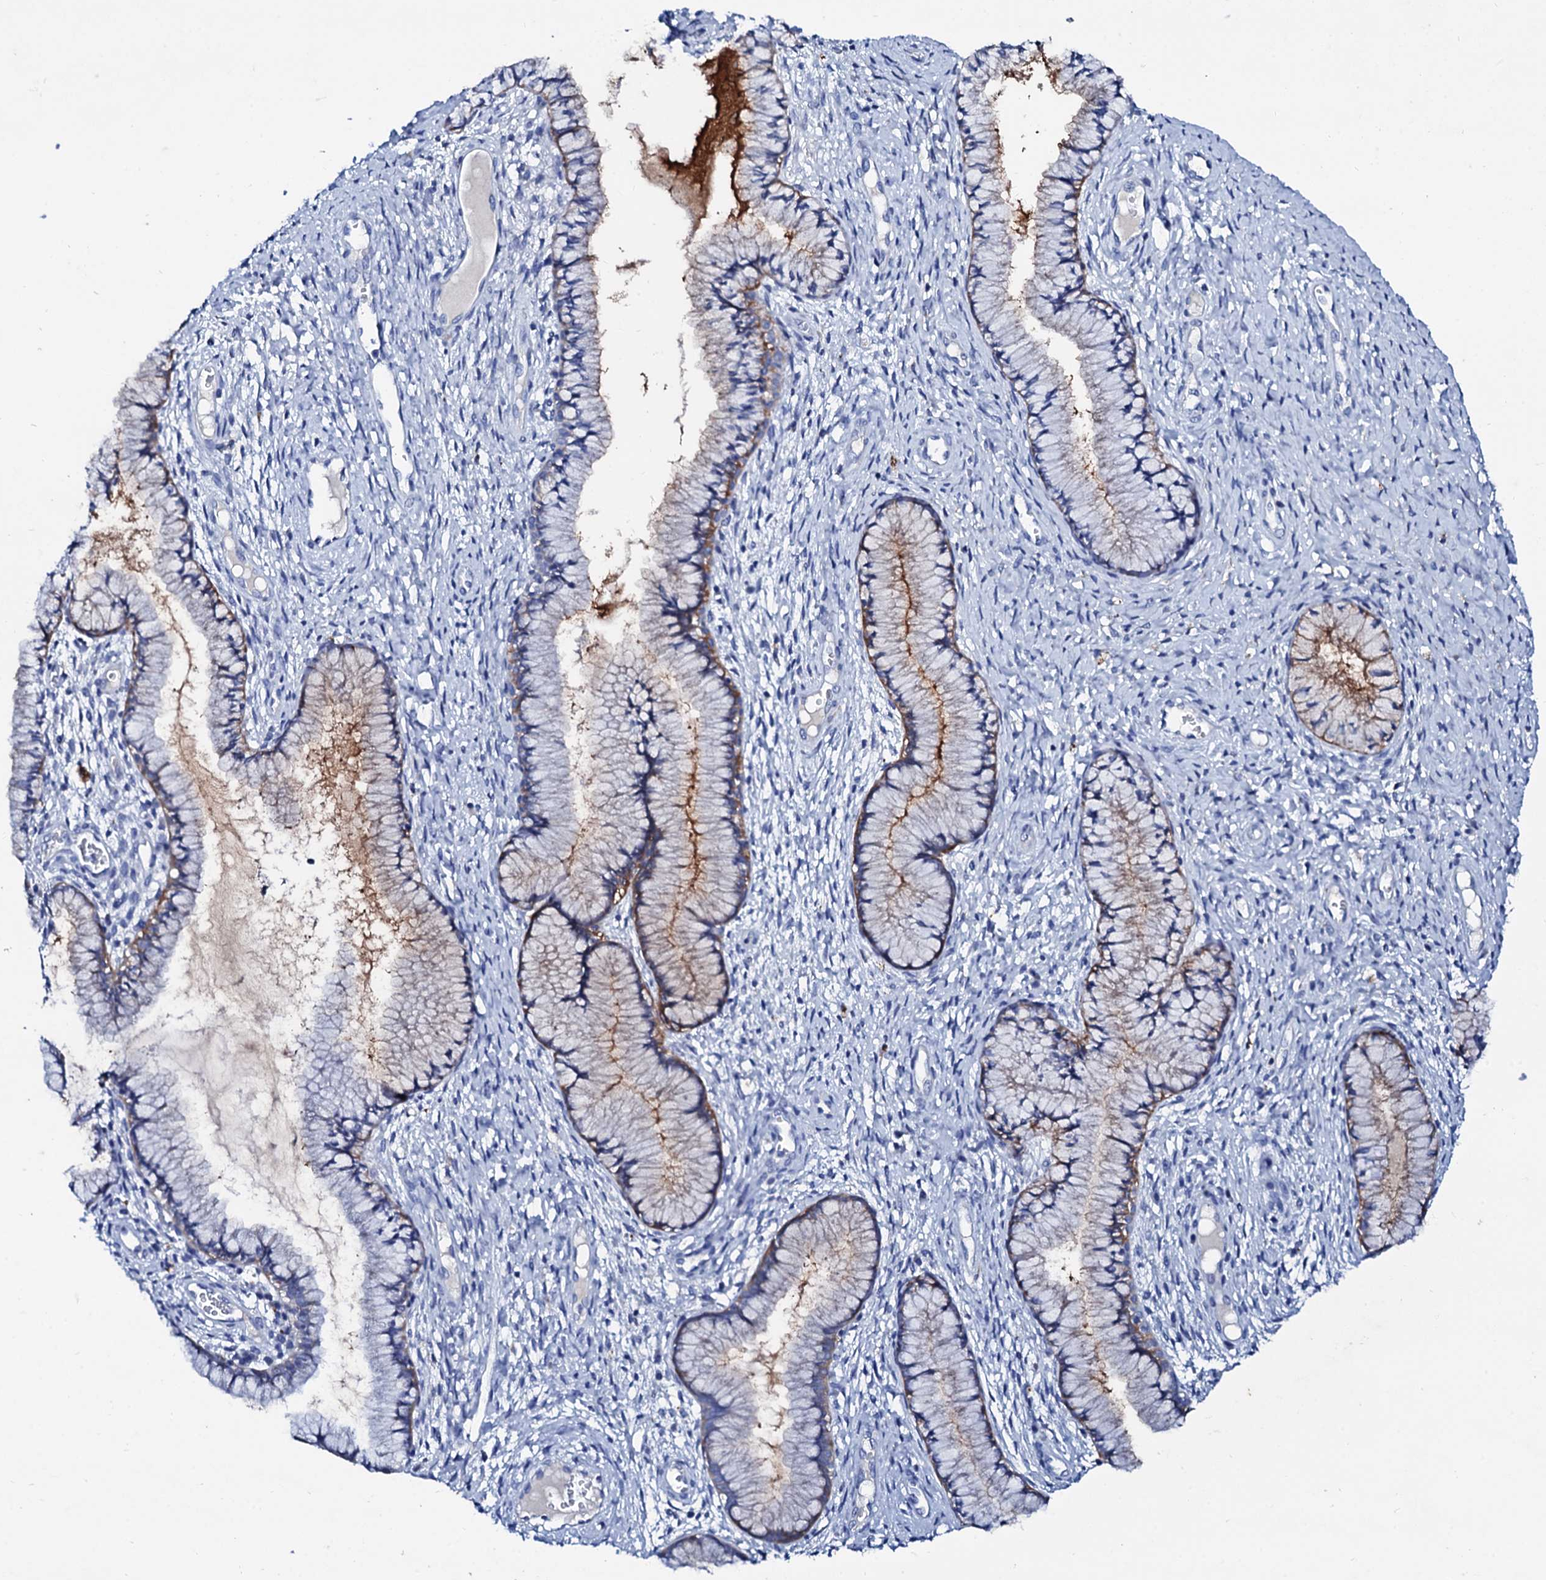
{"staining": {"intensity": "moderate", "quantity": "25%-75%", "location": "cytoplasmic/membranous"}, "tissue": "cervix", "cell_type": "Glandular cells", "image_type": "normal", "snomed": [{"axis": "morphology", "description": "Normal tissue, NOS"}, {"axis": "topography", "description": "Cervix"}], "caption": "A brown stain highlights moderate cytoplasmic/membranous staining of a protein in glandular cells of benign cervix. (DAB (3,3'-diaminobenzidine) = brown stain, brightfield microscopy at high magnification).", "gene": "GLB1L3", "patient": {"sex": "female", "age": 42}}